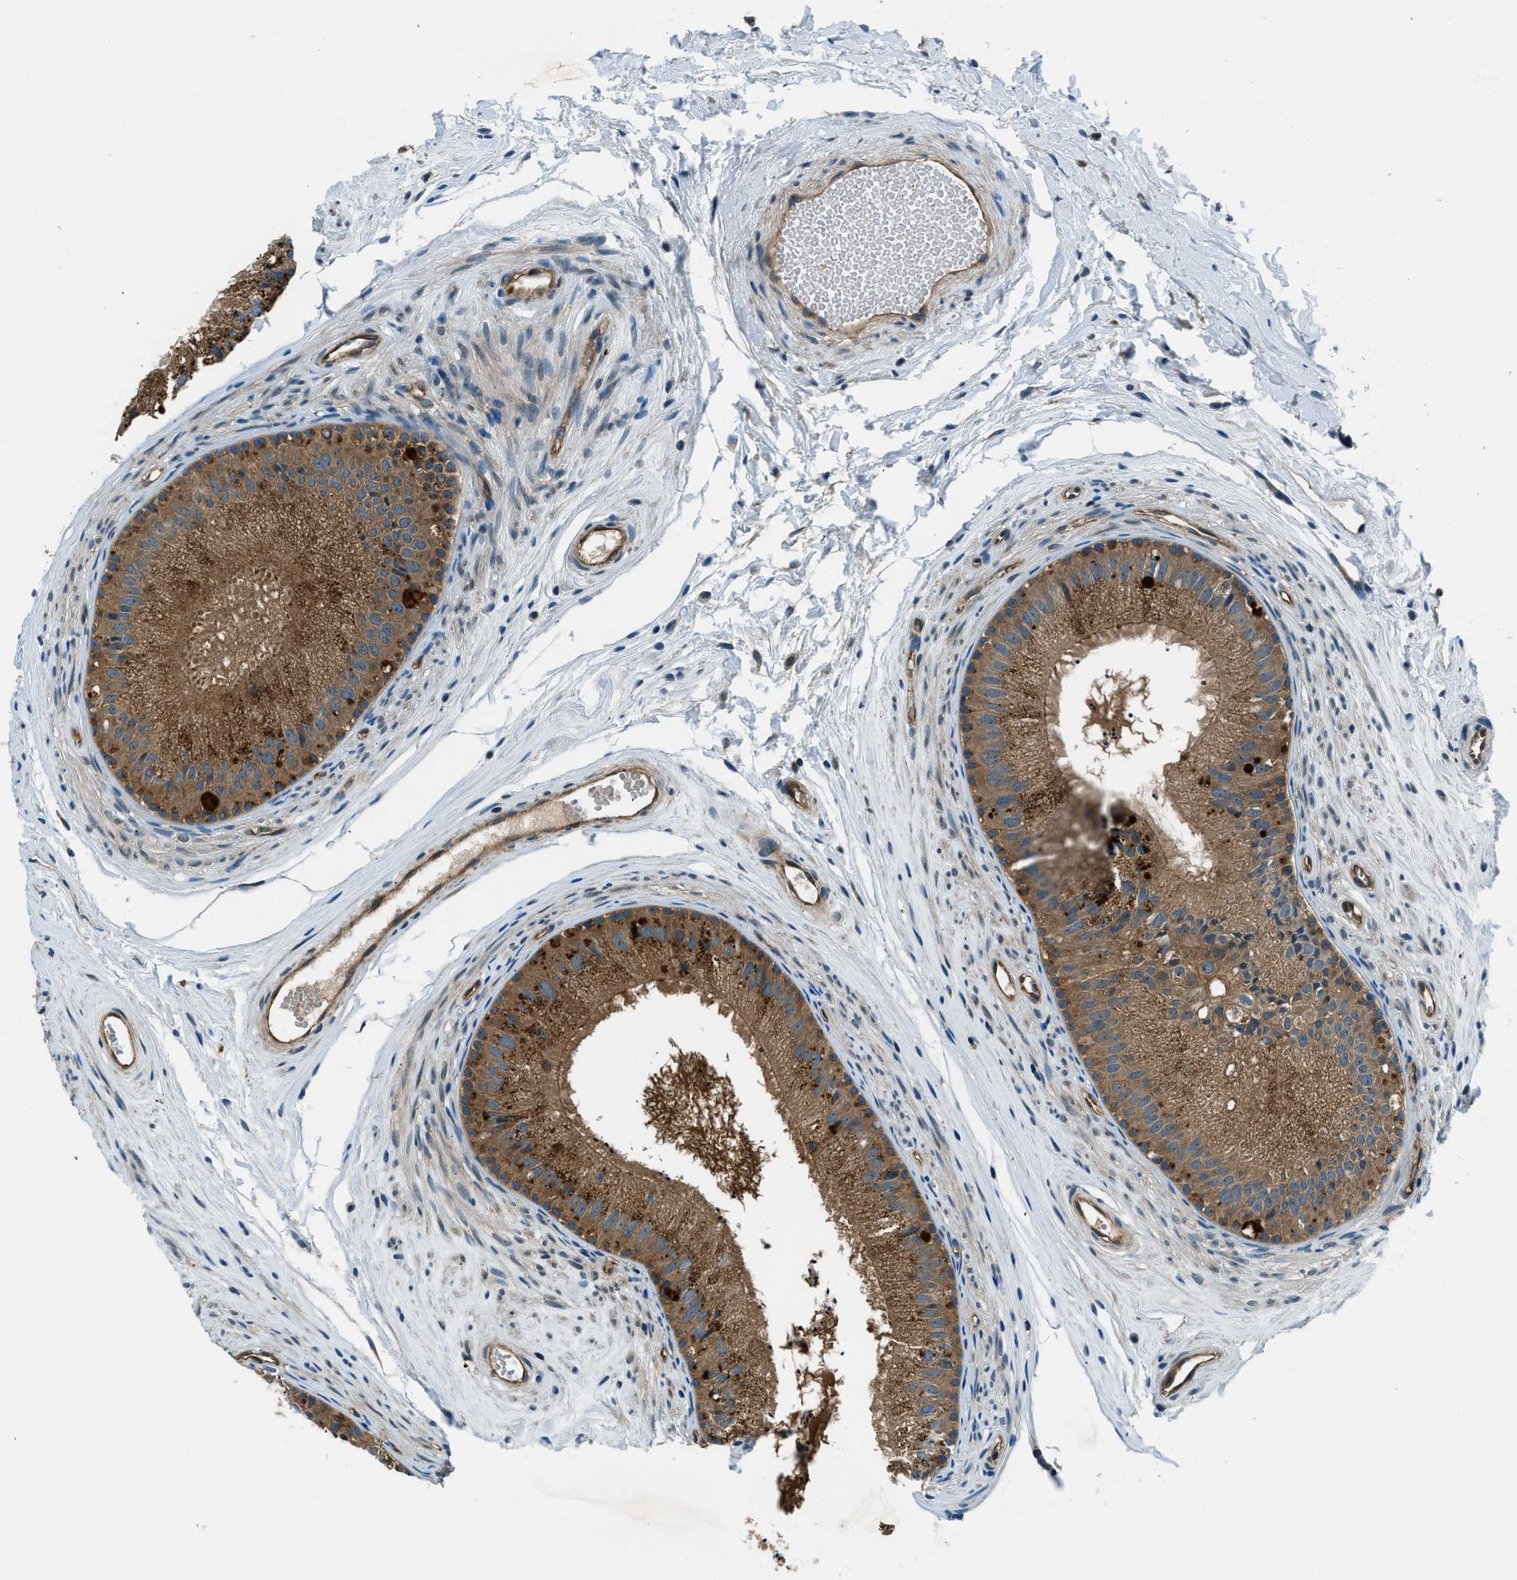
{"staining": {"intensity": "moderate", "quantity": ">75%", "location": "cytoplasmic/membranous"}, "tissue": "epididymis", "cell_type": "Glandular cells", "image_type": "normal", "snomed": [{"axis": "morphology", "description": "Normal tissue, NOS"}, {"axis": "topography", "description": "Epididymis"}], "caption": "Unremarkable epididymis reveals moderate cytoplasmic/membranous staining in approximately >75% of glandular cells.", "gene": "SLC19A2", "patient": {"sex": "male", "age": 56}}